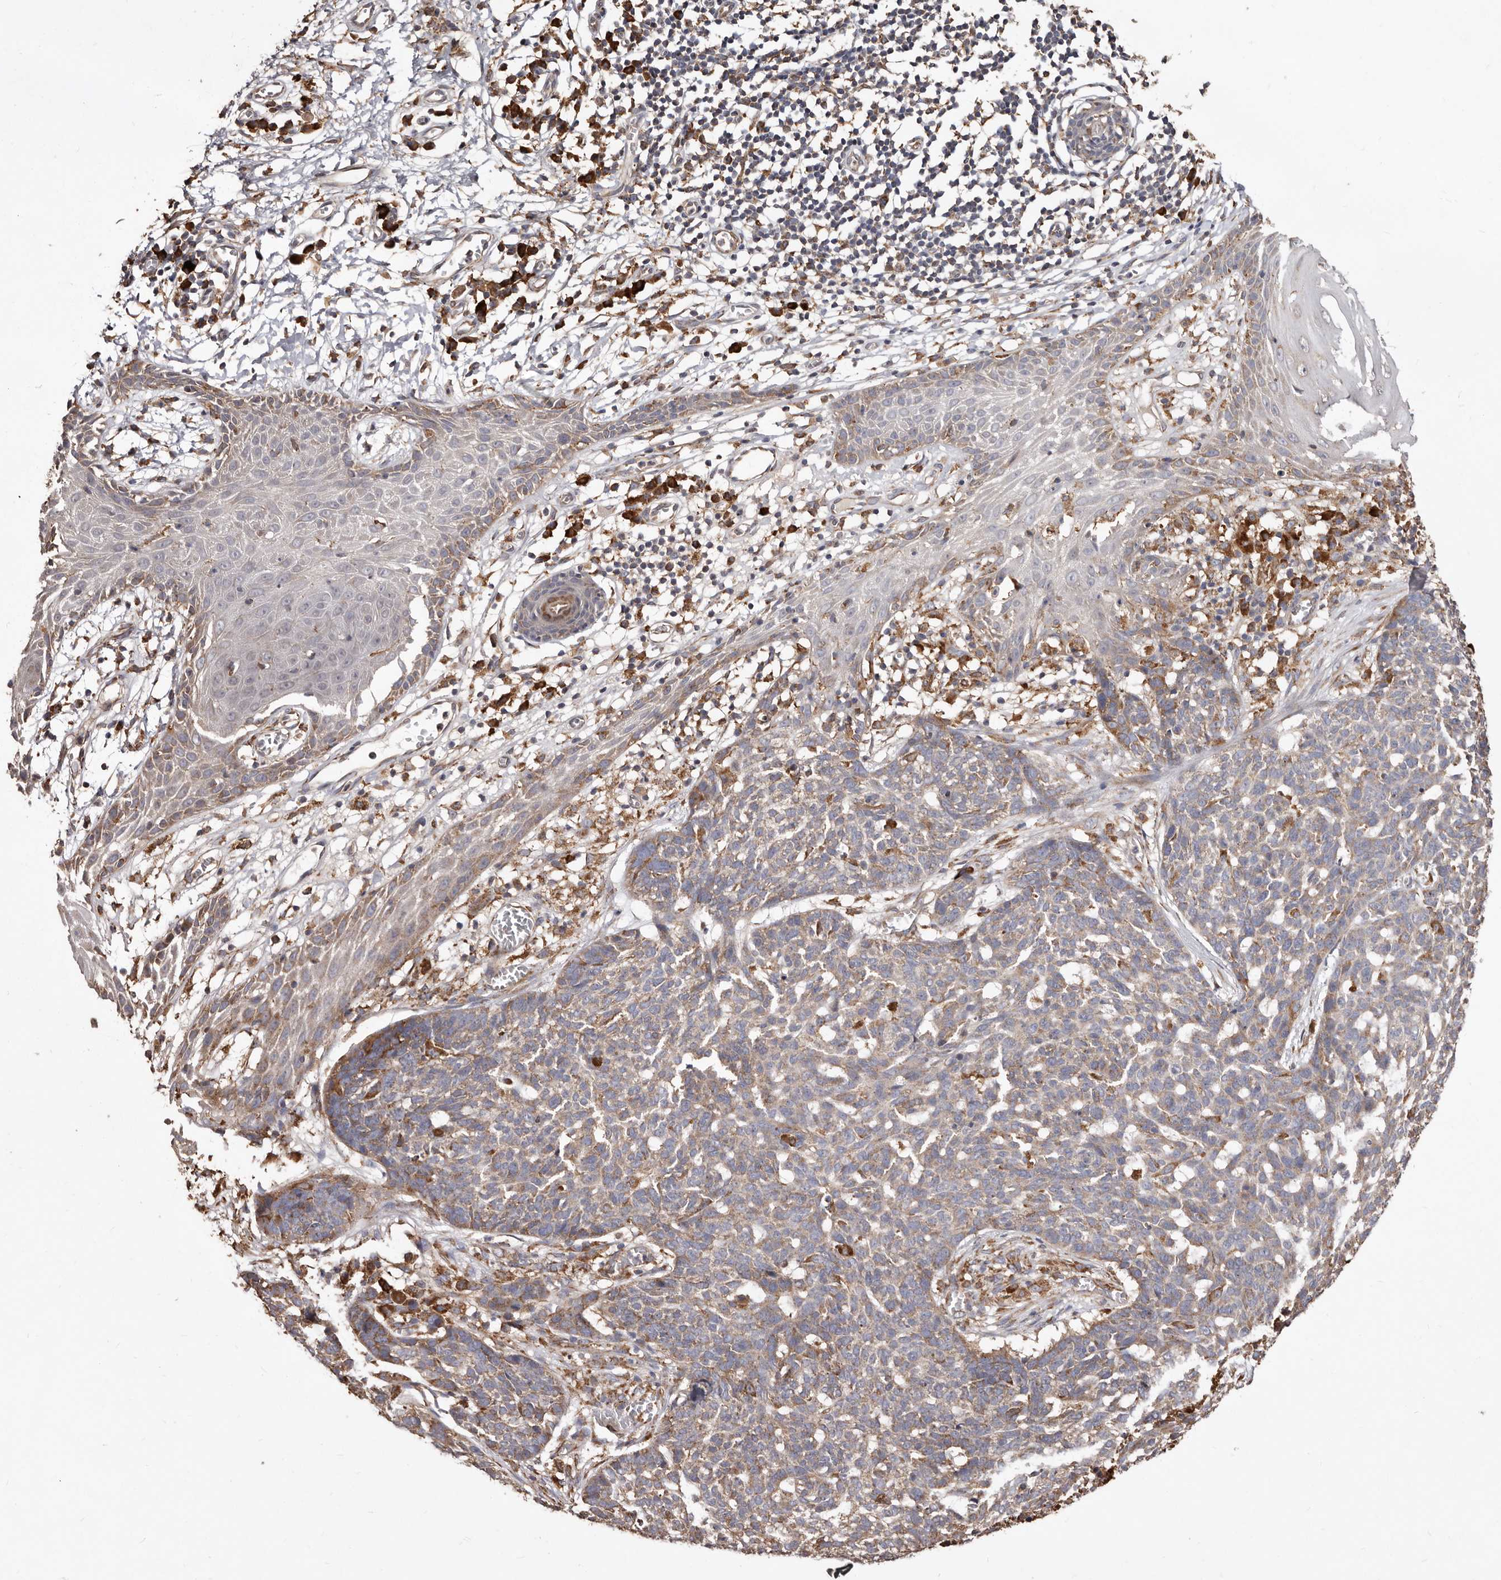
{"staining": {"intensity": "moderate", "quantity": "<25%", "location": "cytoplasmic/membranous"}, "tissue": "skin cancer", "cell_type": "Tumor cells", "image_type": "cancer", "snomed": [{"axis": "morphology", "description": "Basal cell carcinoma"}, {"axis": "topography", "description": "Skin"}], "caption": "Immunohistochemical staining of human skin cancer (basal cell carcinoma) shows low levels of moderate cytoplasmic/membranous protein staining in about <25% of tumor cells.", "gene": "STEAP2", "patient": {"sex": "male", "age": 85}}